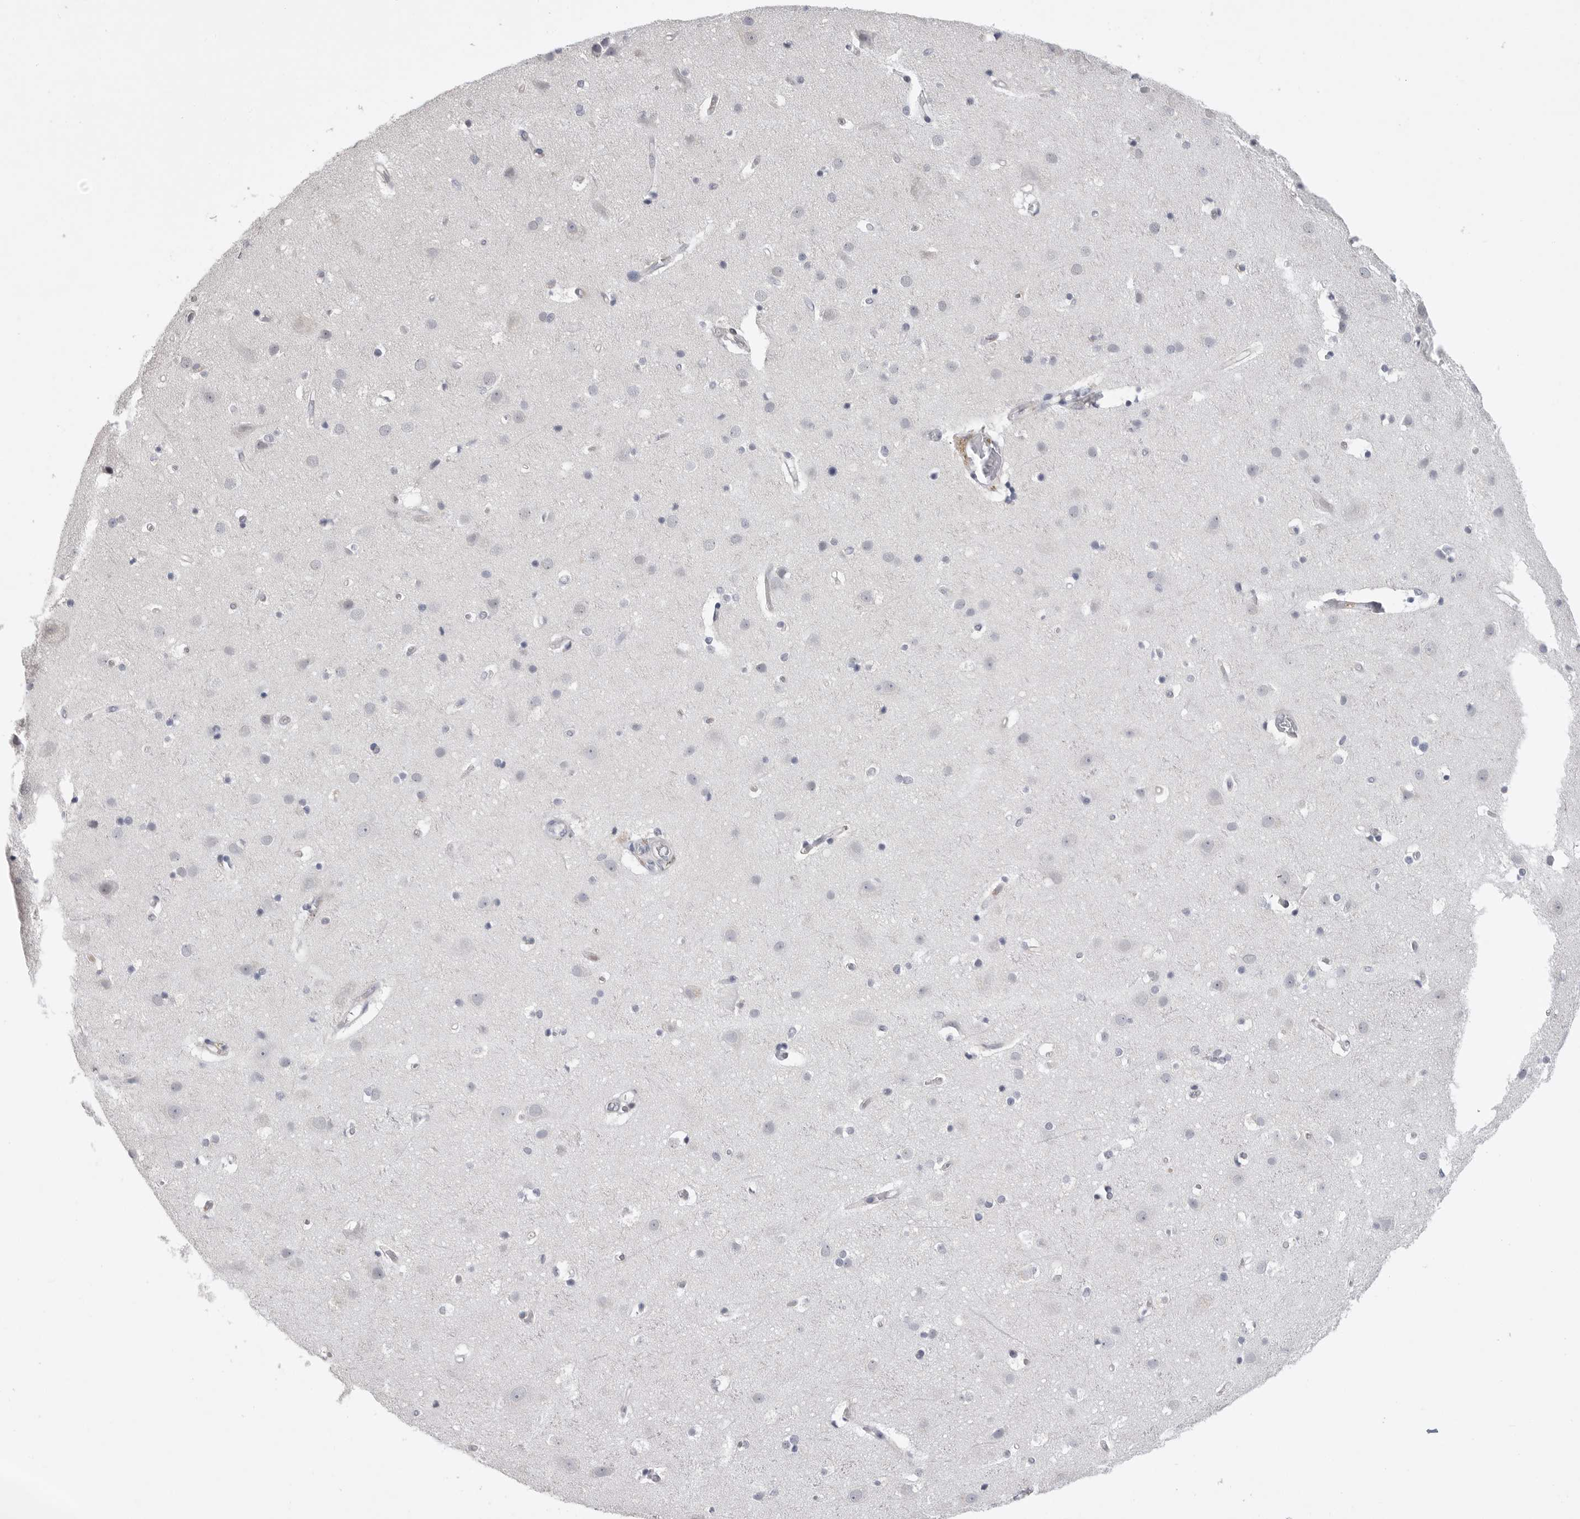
{"staining": {"intensity": "negative", "quantity": "none", "location": "none"}, "tissue": "cerebral cortex", "cell_type": "Endothelial cells", "image_type": "normal", "snomed": [{"axis": "morphology", "description": "Normal tissue, NOS"}, {"axis": "topography", "description": "Cerebral cortex"}], "caption": "Immunohistochemical staining of unremarkable human cerebral cortex shows no significant staining in endothelial cells. (DAB (3,3'-diaminobenzidine) immunohistochemistry (IHC) visualized using brightfield microscopy, high magnification).", "gene": "FBXO43", "patient": {"sex": "male", "age": 54}}